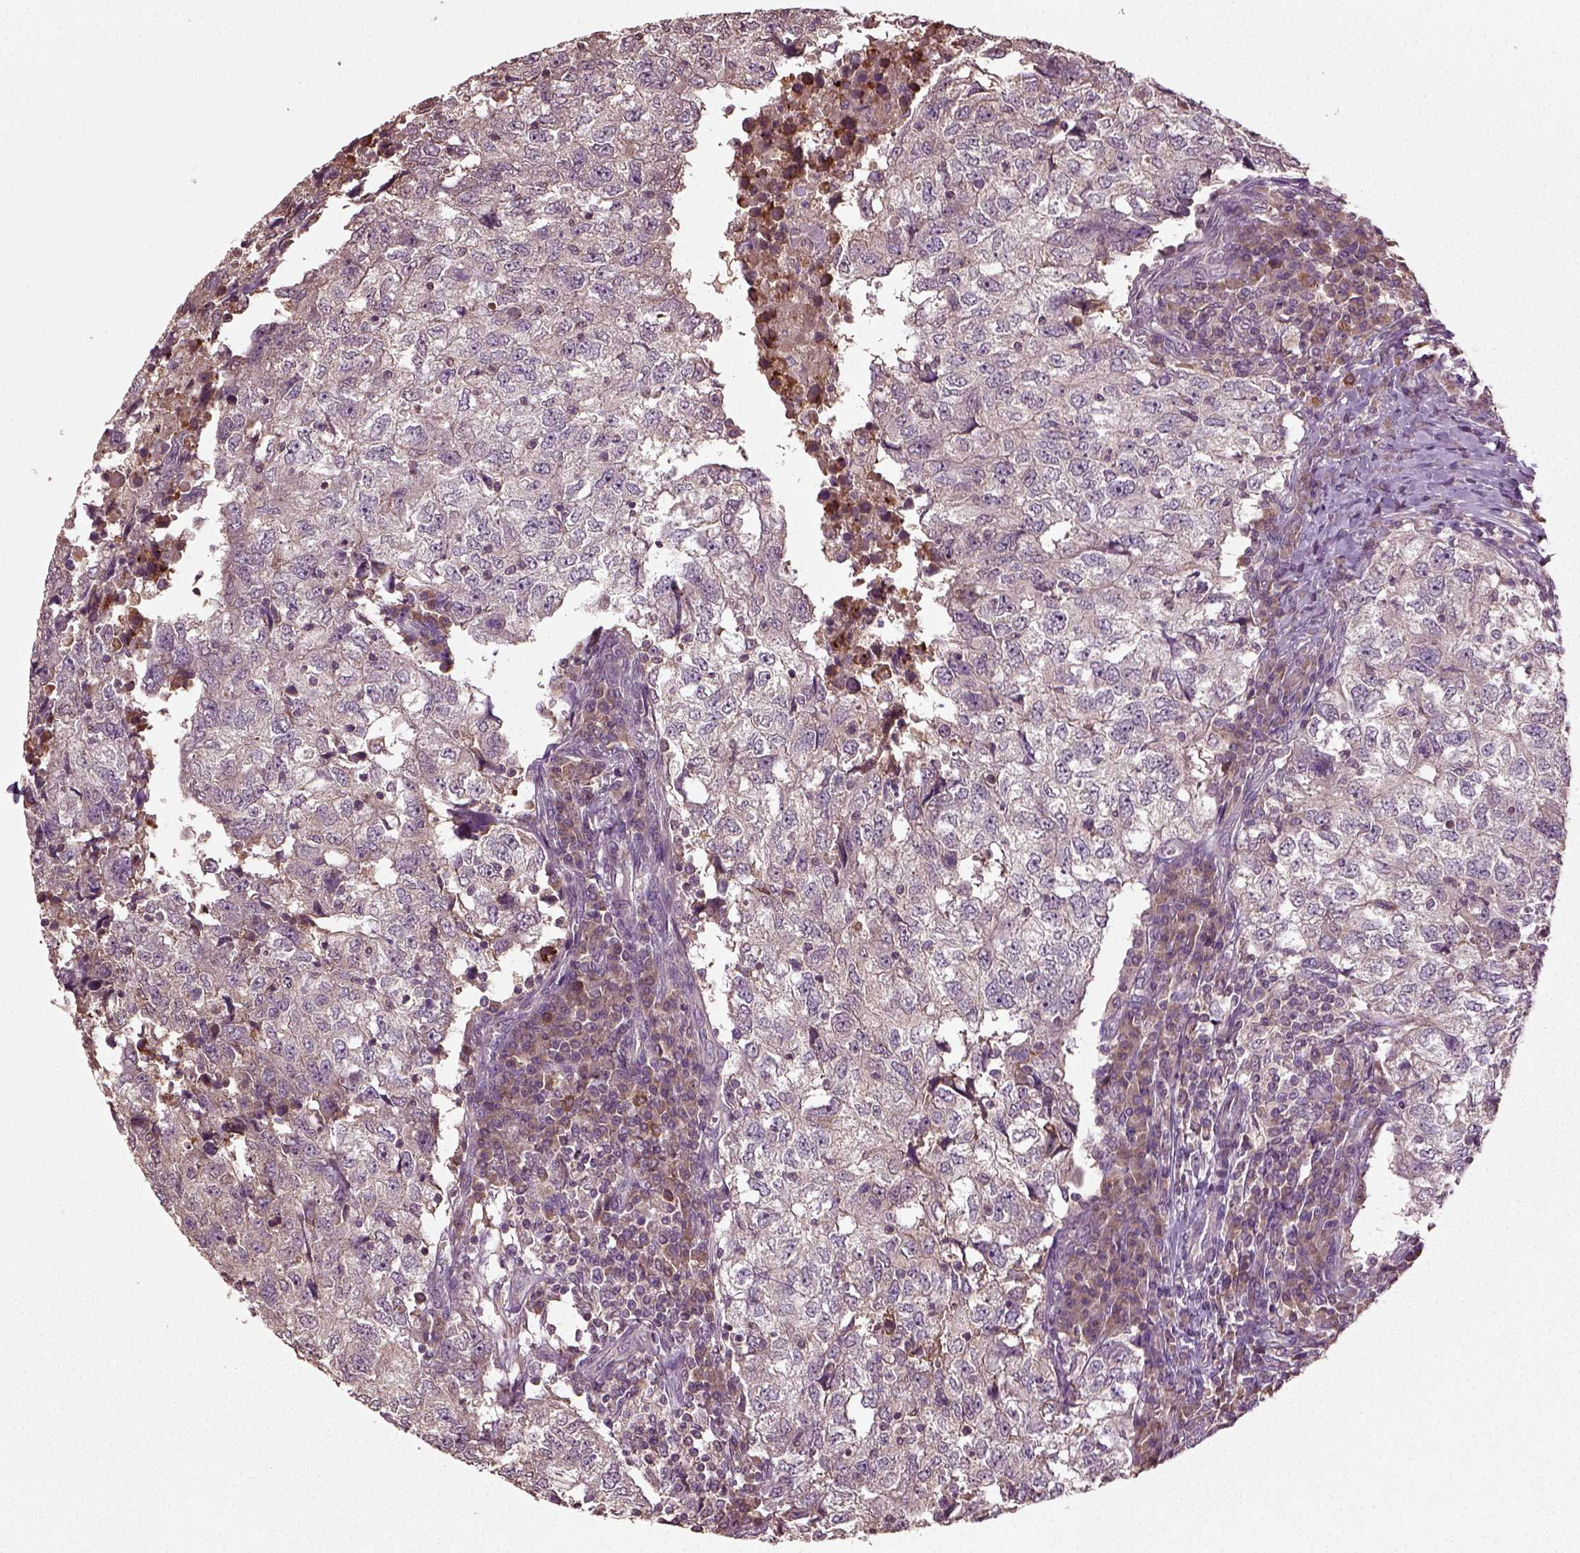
{"staining": {"intensity": "moderate", "quantity": "25%-75%", "location": "cytoplasmic/membranous"}, "tissue": "breast cancer", "cell_type": "Tumor cells", "image_type": "cancer", "snomed": [{"axis": "morphology", "description": "Duct carcinoma"}, {"axis": "topography", "description": "Breast"}], "caption": "DAB (3,3'-diaminobenzidine) immunohistochemical staining of breast invasive ductal carcinoma reveals moderate cytoplasmic/membranous protein positivity in approximately 25%-75% of tumor cells. (brown staining indicates protein expression, while blue staining denotes nuclei).", "gene": "ERV3-1", "patient": {"sex": "female", "age": 30}}